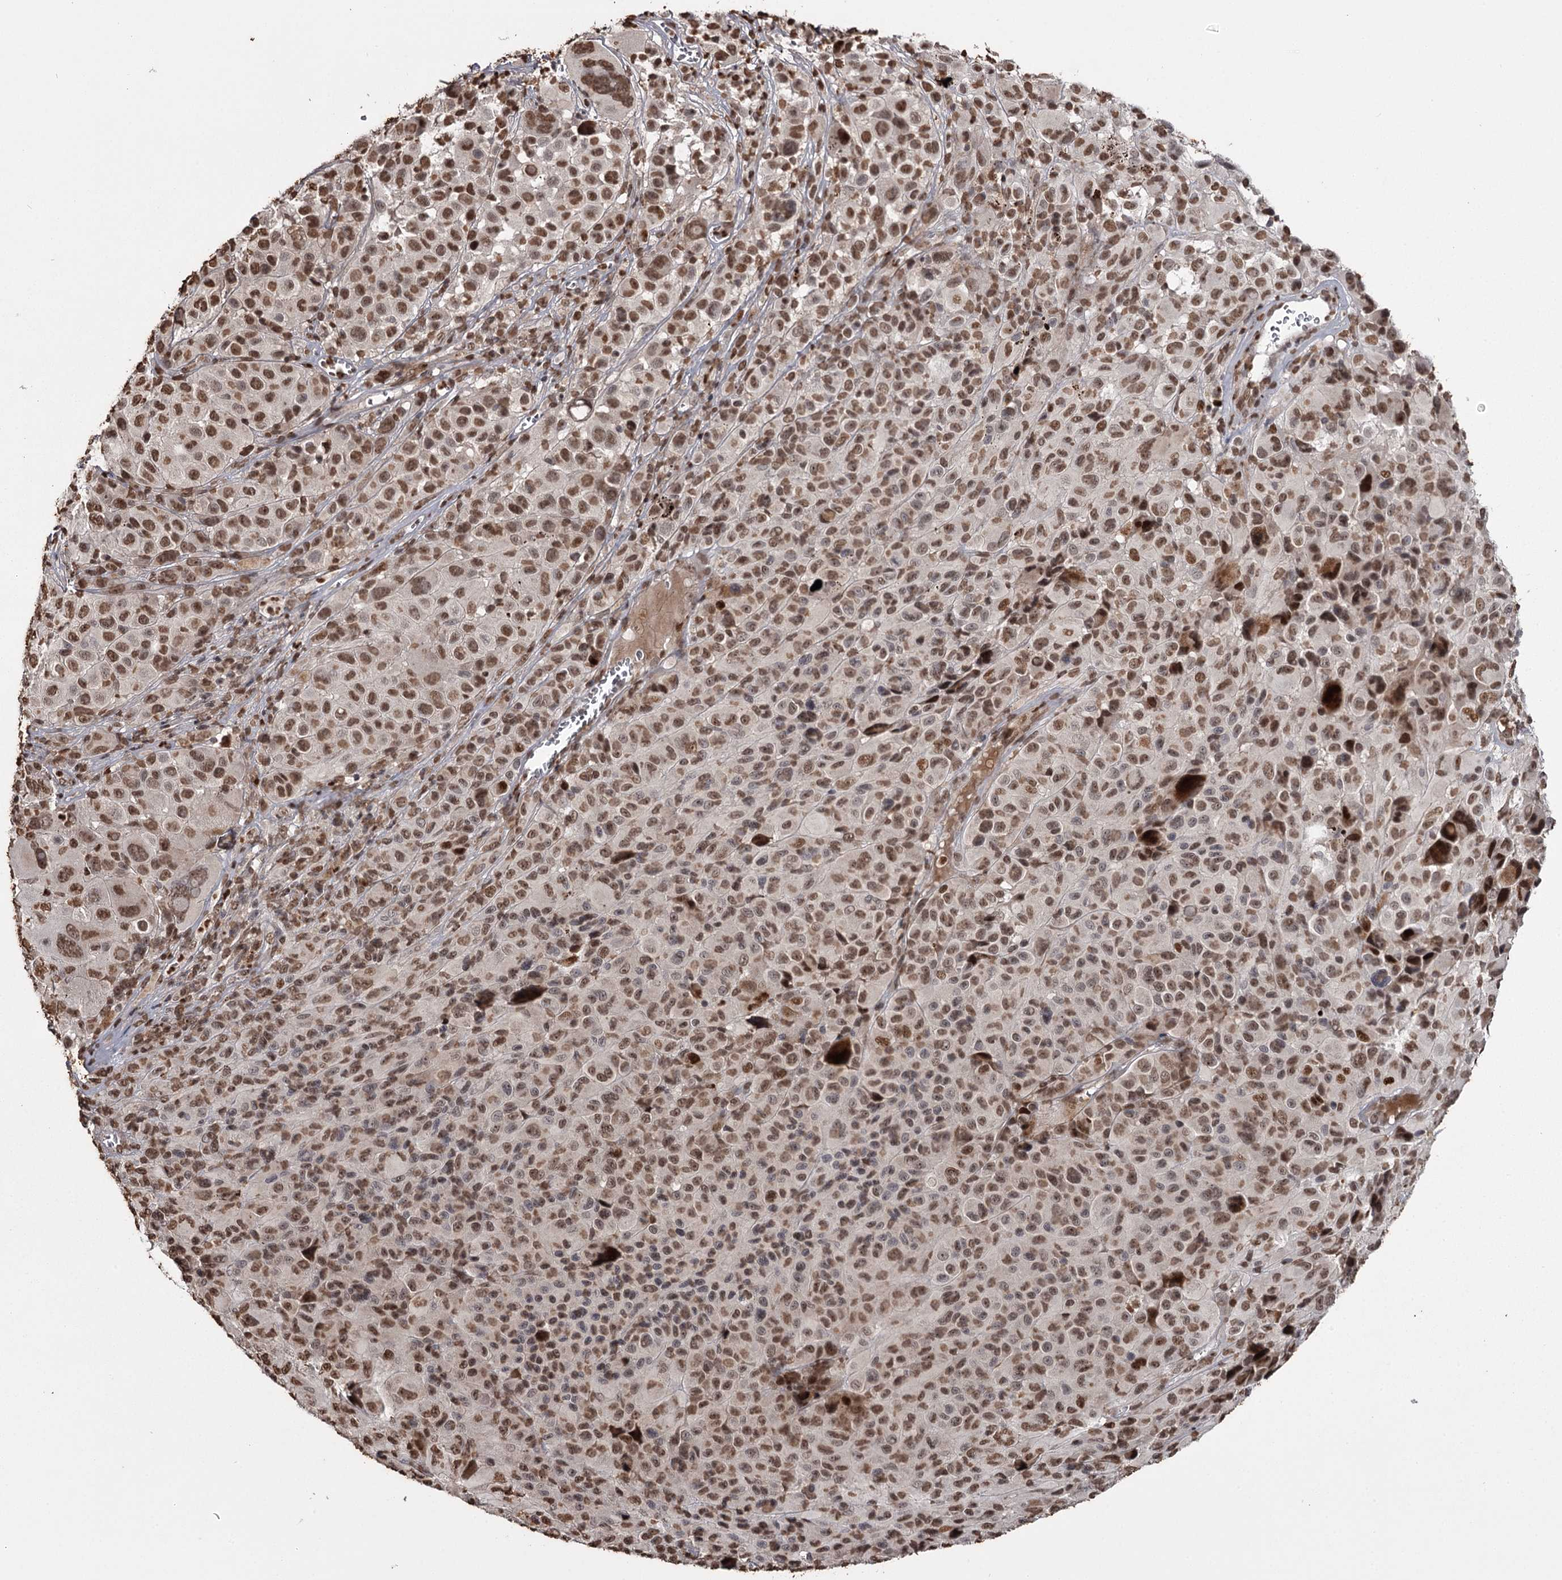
{"staining": {"intensity": "moderate", "quantity": ">75%", "location": "nuclear"}, "tissue": "melanoma", "cell_type": "Tumor cells", "image_type": "cancer", "snomed": [{"axis": "morphology", "description": "Malignant melanoma, NOS"}, {"axis": "topography", "description": "Skin of trunk"}], "caption": "A micrograph of melanoma stained for a protein reveals moderate nuclear brown staining in tumor cells. (Brightfield microscopy of DAB IHC at high magnification).", "gene": "THYN1", "patient": {"sex": "male", "age": 71}}